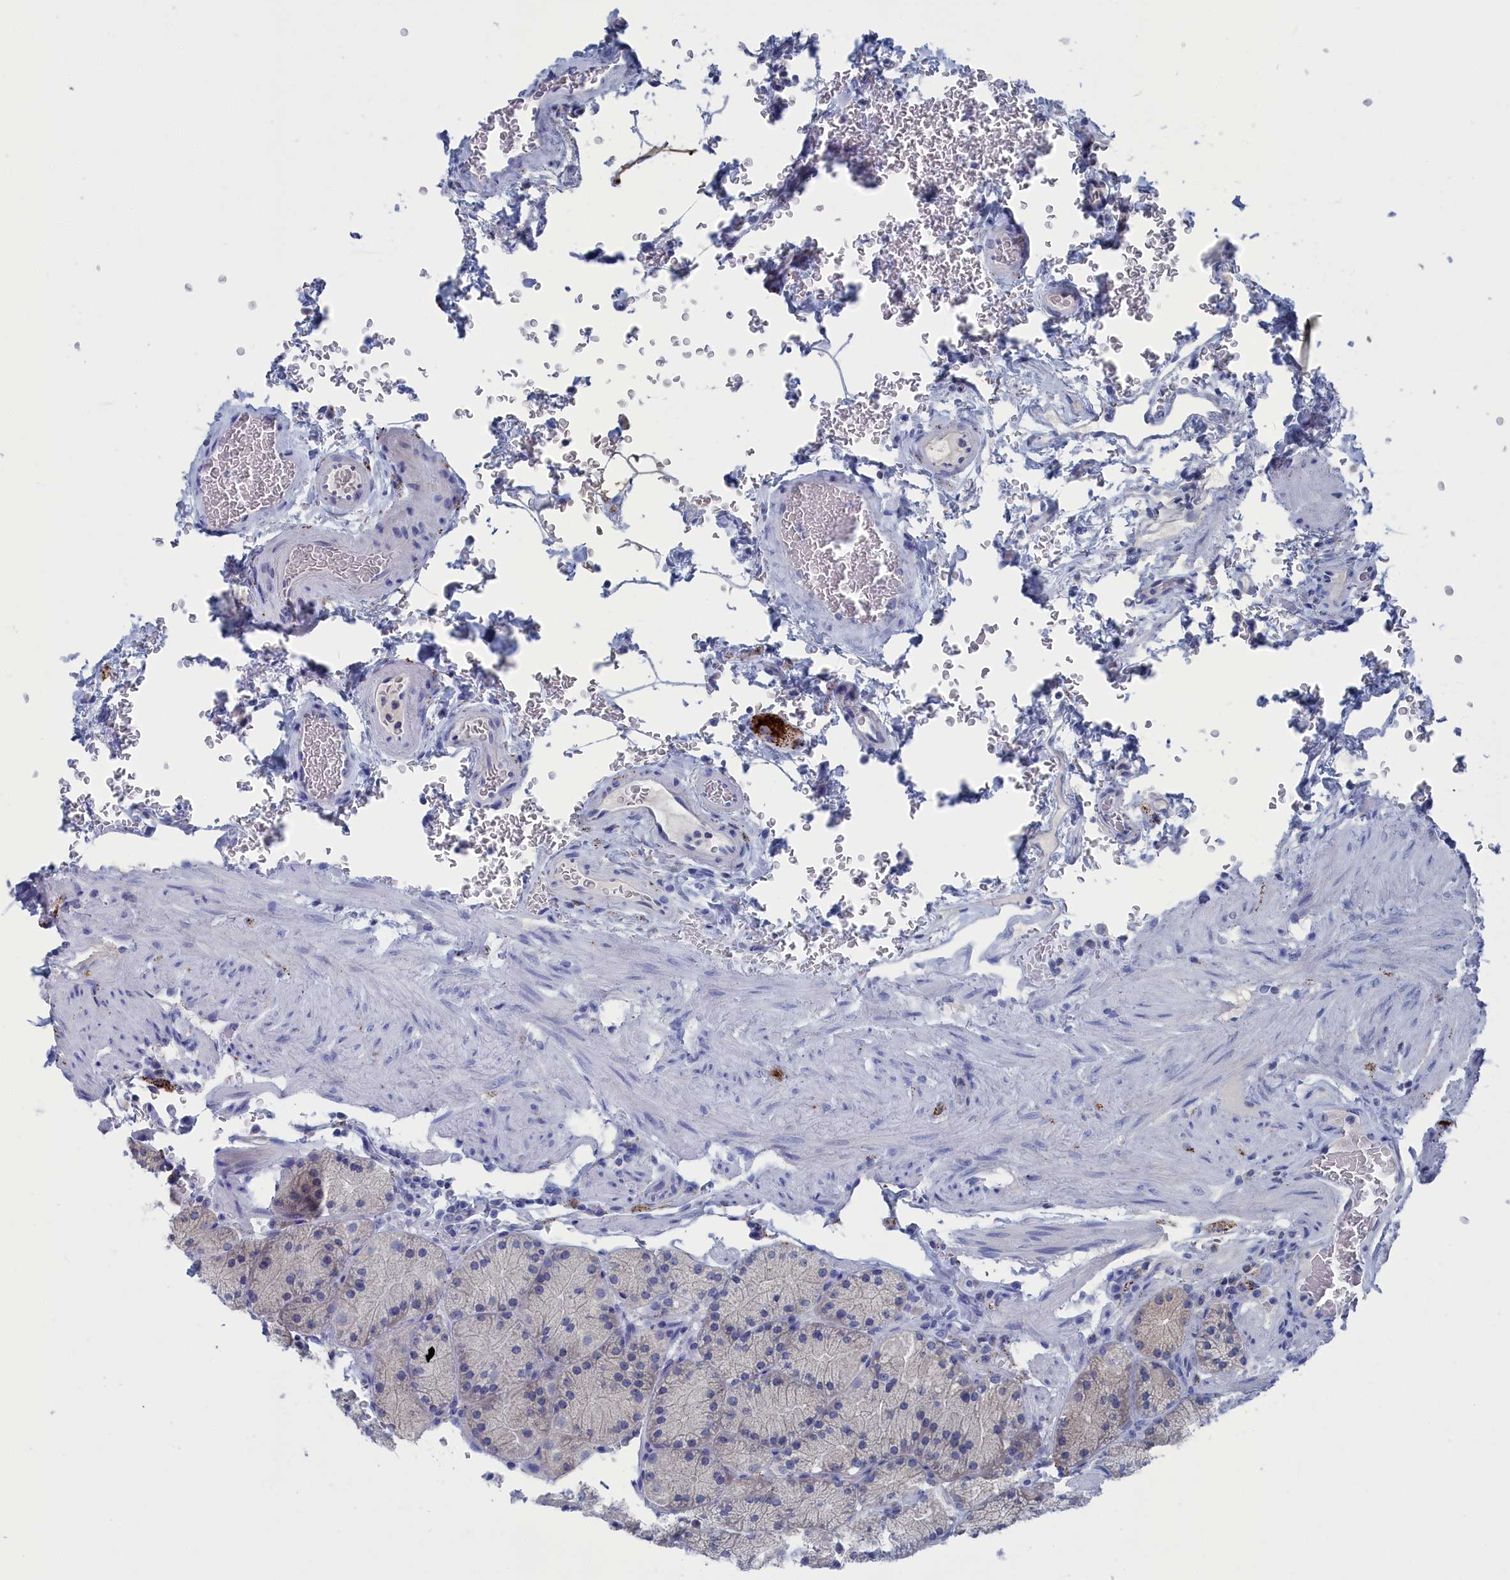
{"staining": {"intensity": "weak", "quantity": "<25%", "location": "cytoplasmic/membranous"}, "tissue": "stomach", "cell_type": "Glandular cells", "image_type": "normal", "snomed": [{"axis": "morphology", "description": "Normal tissue, NOS"}, {"axis": "topography", "description": "Stomach, upper"}, {"axis": "topography", "description": "Stomach, lower"}], "caption": "High power microscopy micrograph of an immunohistochemistry photomicrograph of benign stomach, revealing no significant staining in glandular cells. (Stains: DAB immunohistochemistry with hematoxylin counter stain, Microscopy: brightfield microscopy at high magnification).", "gene": "CEND1", "patient": {"sex": "male", "age": 80}}